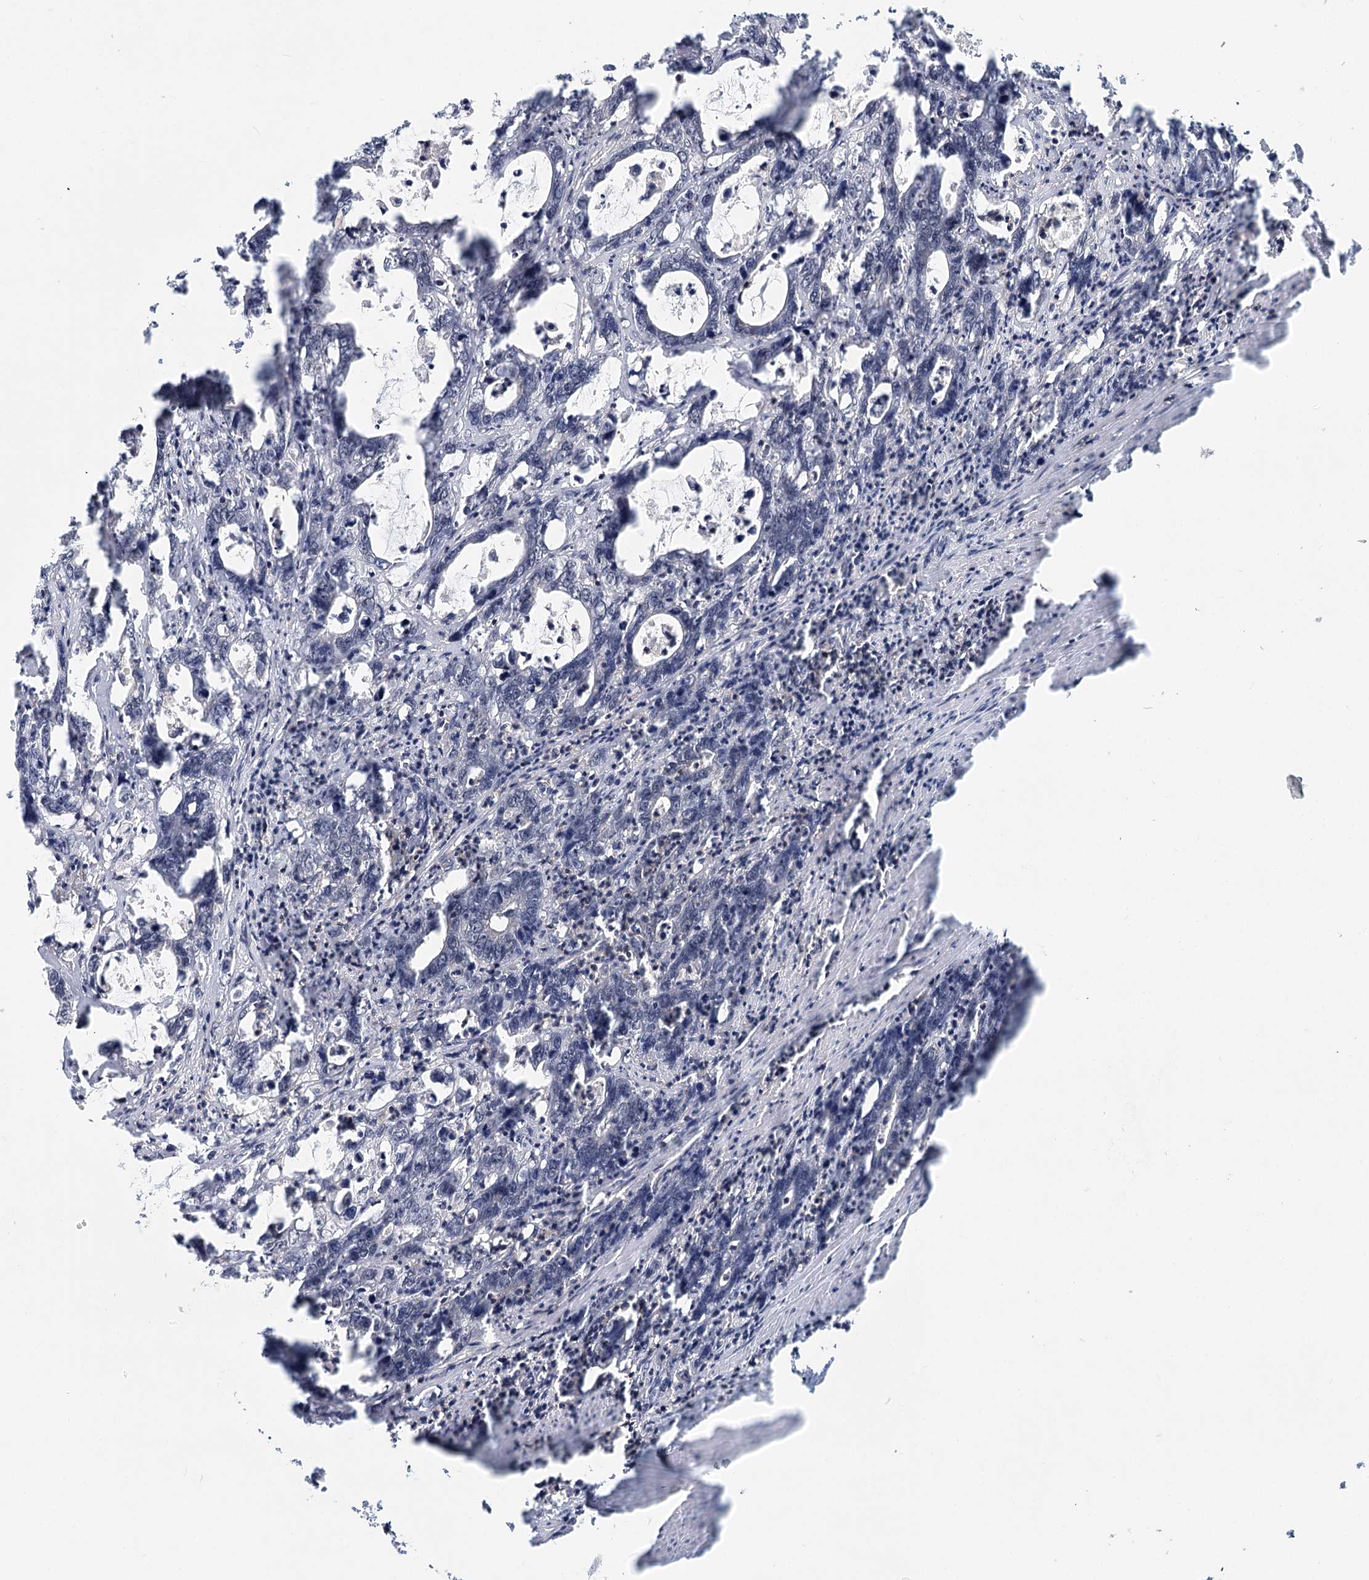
{"staining": {"intensity": "negative", "quantity": "none", "location": "none"}, "tissue": "colorectal cancer", "cell_type": "Tumor cells", "image_type": "cancer", "snomed": [{"axis": "morphology", "description": "Adenocarcinoma, NOS"}, {"axis": "topography", "description": "Colon"}], "caption": "A photomicrograph of human colorectal adenocarcinoma is negative for staining in tumor cells. Nuclei are stained in blue.", "gene": "CDC42SE2", "patient": {"sex": "female", "age": 75}}